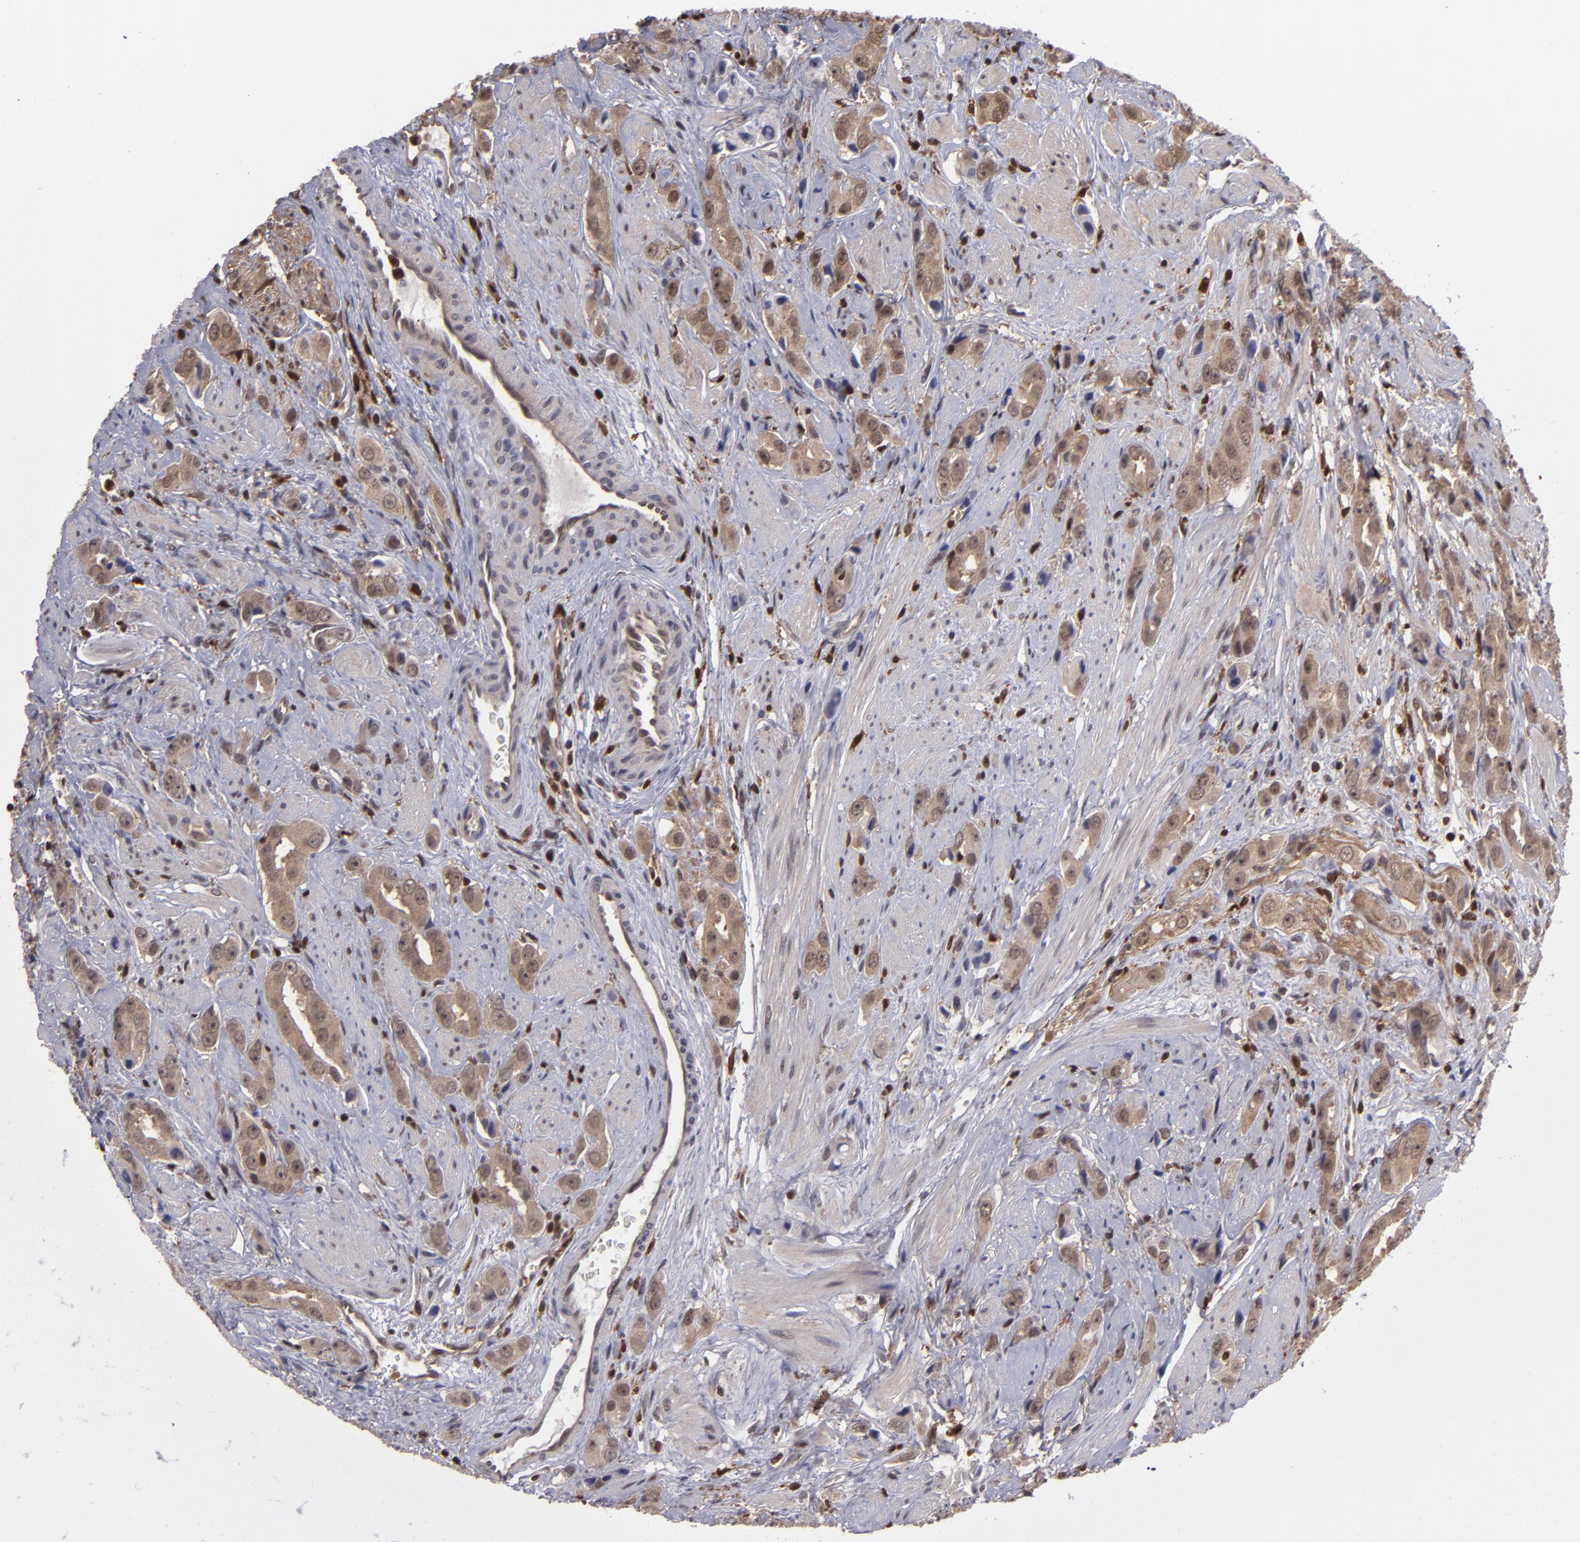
{"staining": {"intensity": "moderate", "quantity": ">75%", "location": "cytoplasmic/membranous,nuclear"}, "tissue": "prostate cancer", "cell_type": "Tumor cells", "image_type": "cancer", "snomed": [{"axis": "morphology", "description": "Adenocarcinoma, Medium grade"}, {"axis": "topography", "description": "Prostate"}], "caption": "This micrograph reveals prostate adenocarcinoma (medium-grade) stained with immunohistochemistry (IHC) to label a protein in brown. The cytoplasmic/membranous and nuclear of tumor cells show moderate positivity for the protein. Nuclei are counter-stained blue.", "gene": "GRB2", "patient": {"sex": "male", "age": 53}}